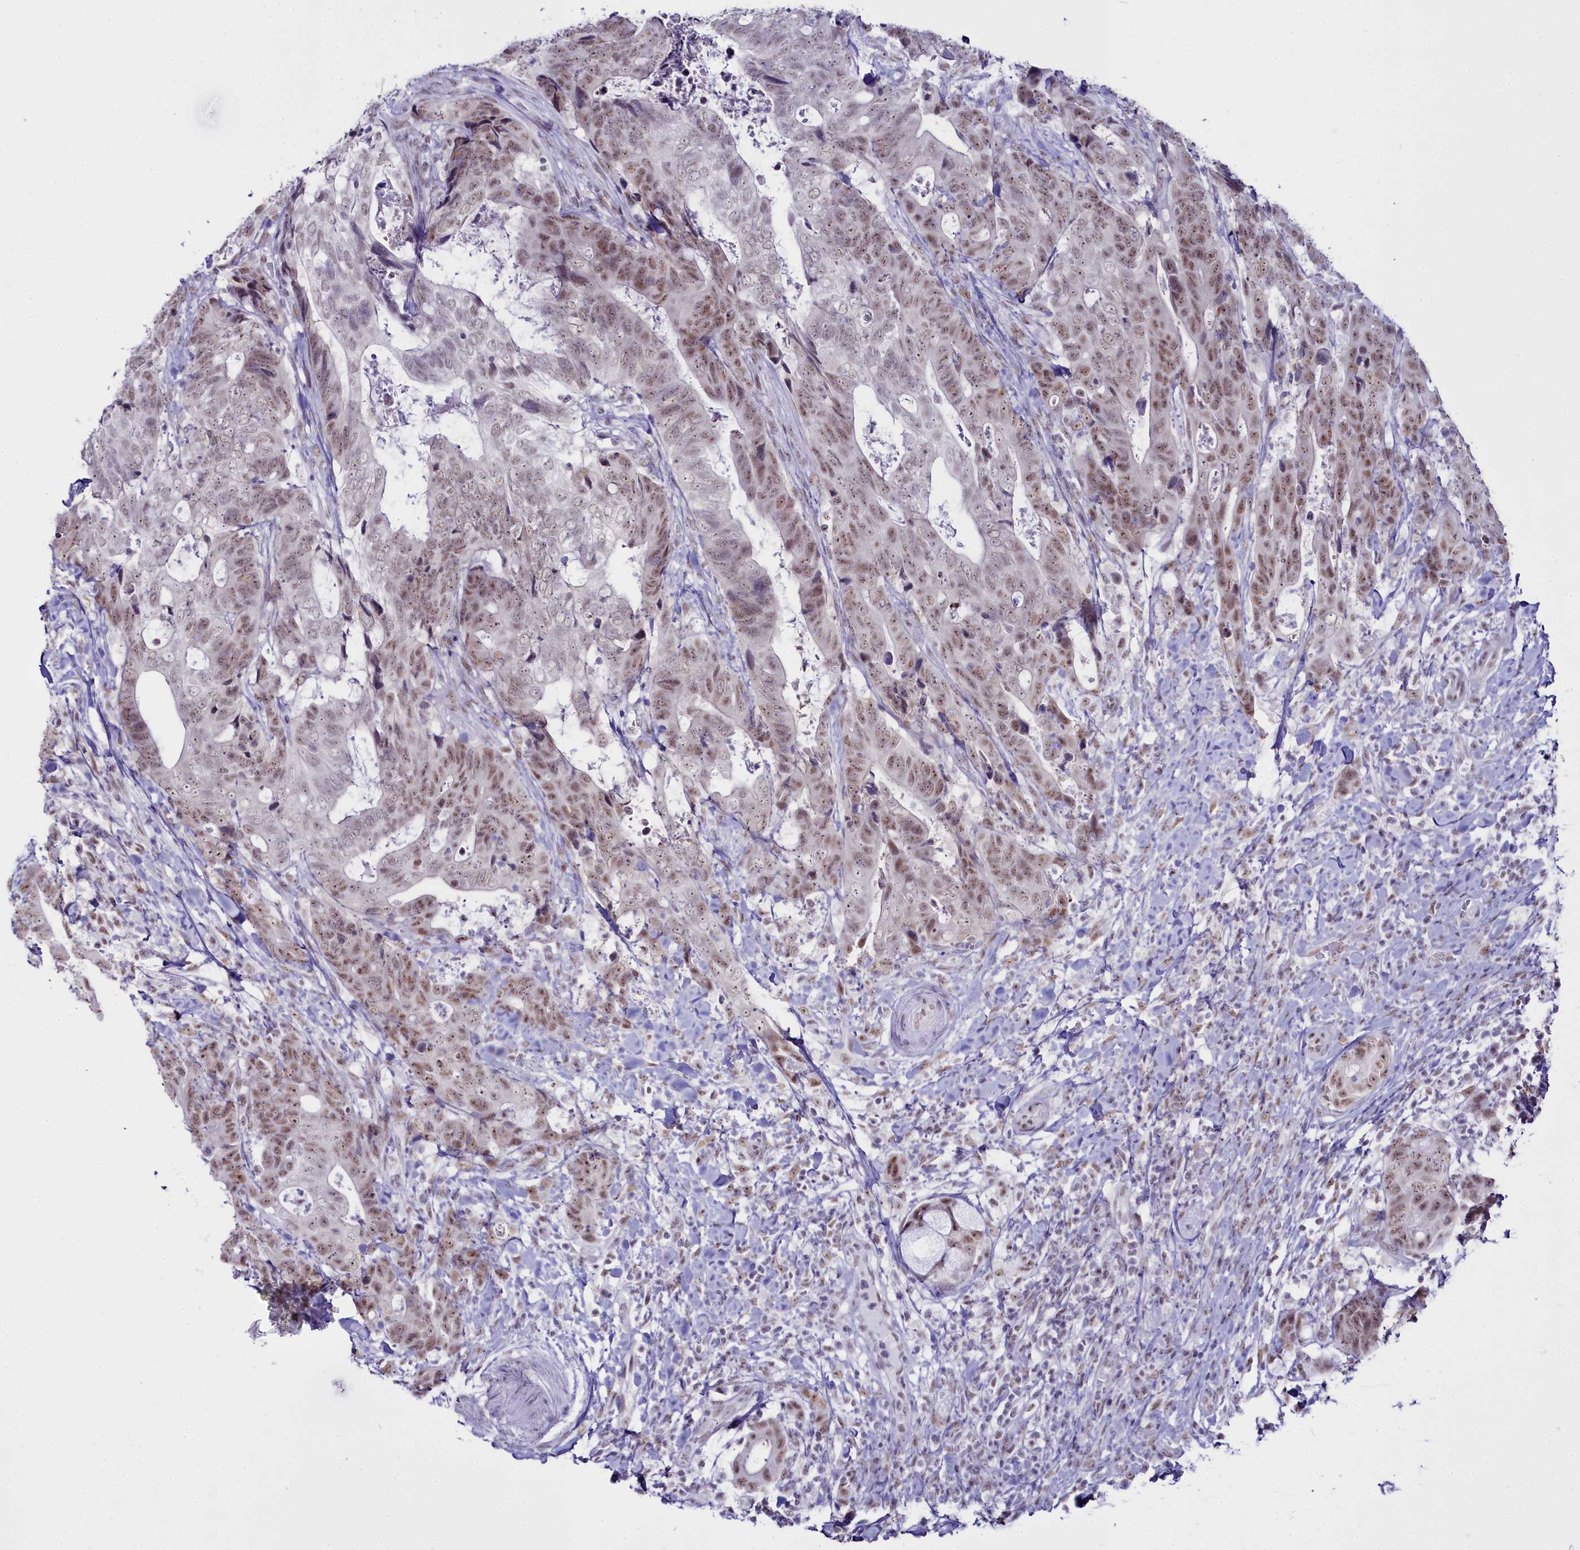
{"staining": {"intensity": "moderate", "quantity": "25%-75%", "location": "nuclear"}, "tissue": "colorectal cancer", "cell_type": "Tumor cells", "image_type": "cancer", "snomed": [{"axis": "morphology", "description": "Adenocarcinoma, NOS"}, {"axis": "topography", "description": "Colon"}], "caption": "A histopathology image of human colorectal cancer (adenocarcinoma) stained for a protein exhibits moderate nuclear brown staining in tumor cells.", "gene": "RBM12", "patient": {"sex": "female", "age": 82}}